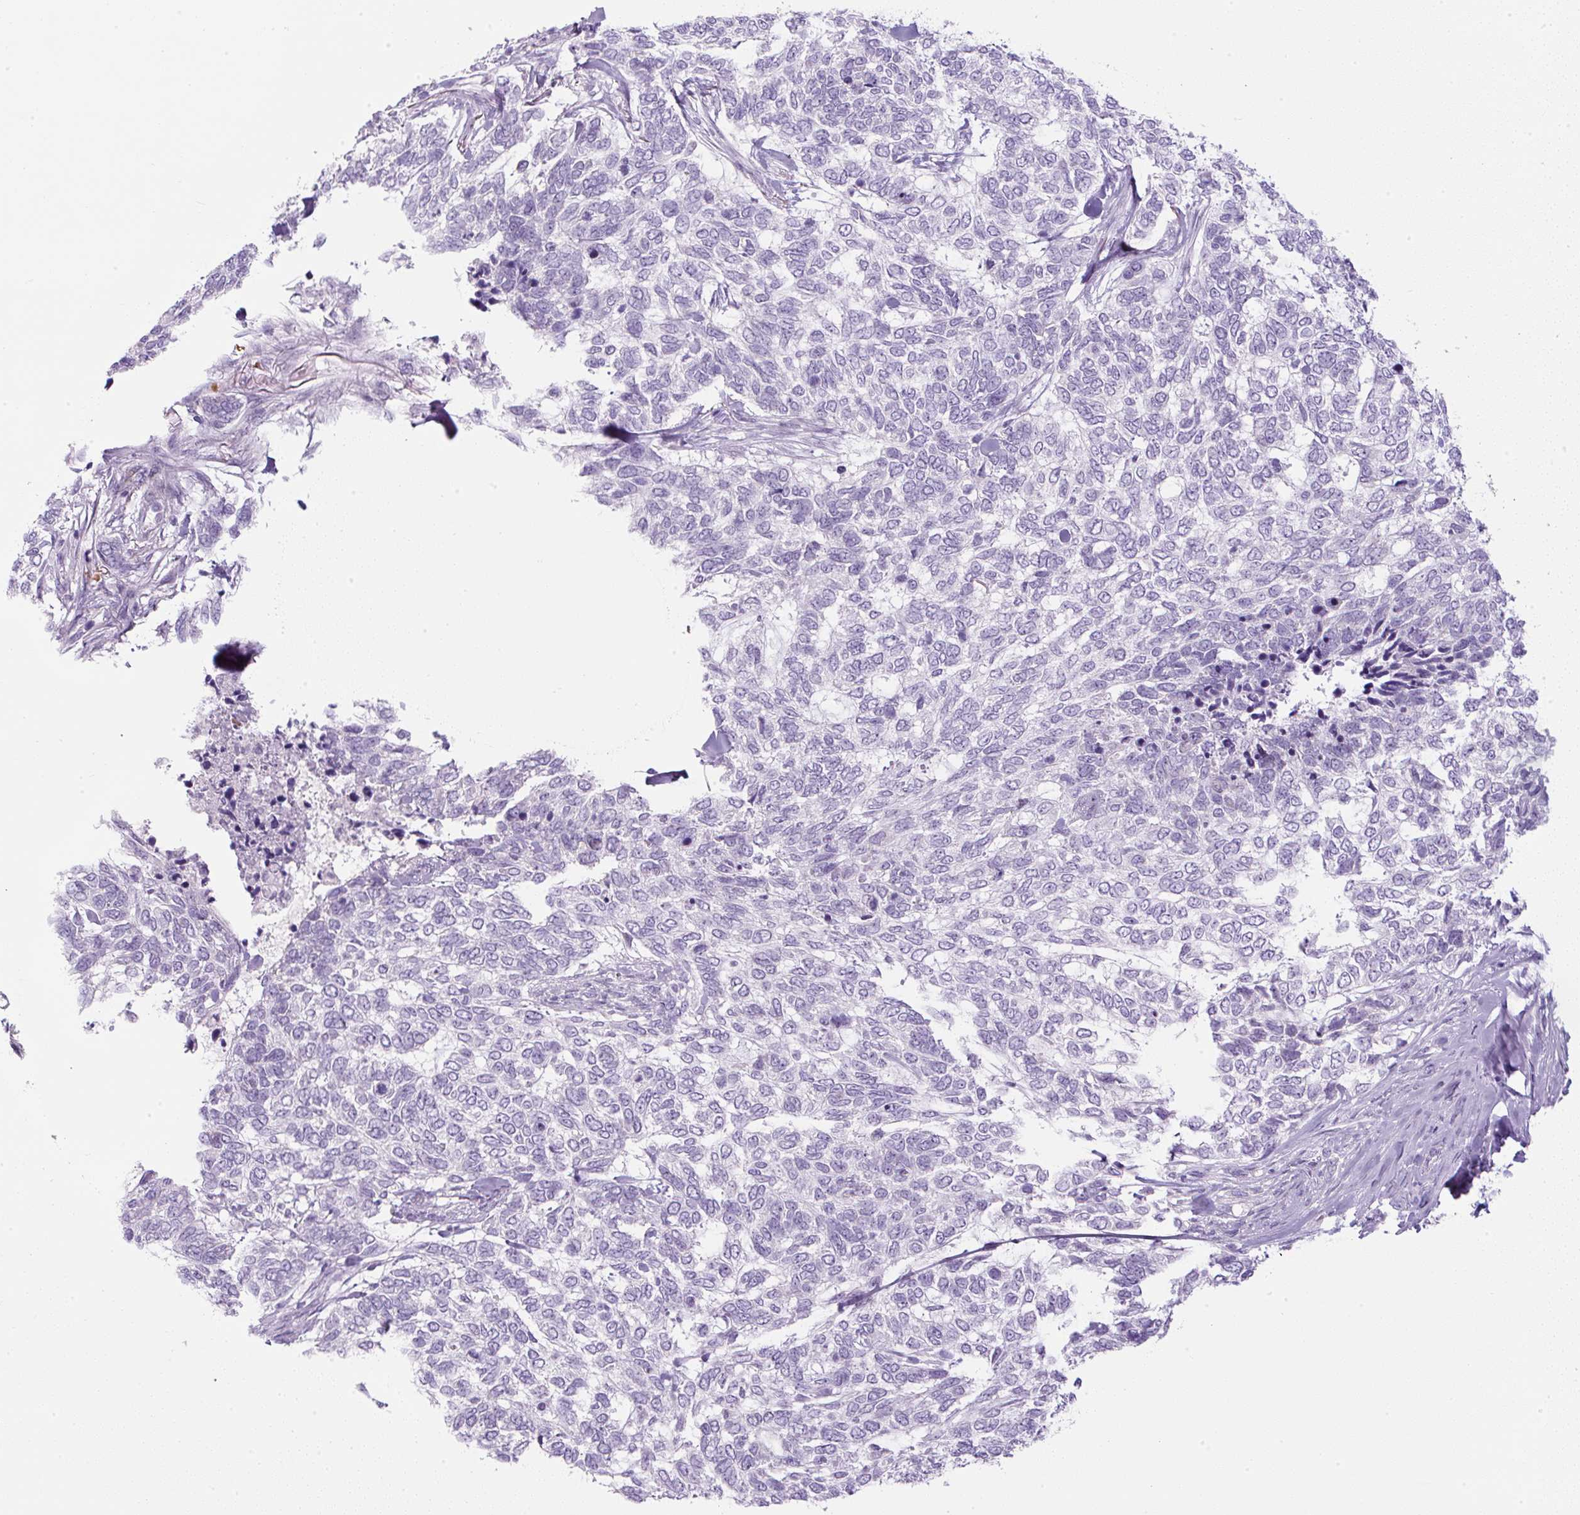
{"staining": {"intensity": "negative", "quantity": "none", "location": "none"}, "tissue": "skin cancer", "cell_type": "Tumor cells", "image_type": "cancer", "snomed": [{"axis": "morphology", "description": "Basal cell carcinoma"}, {"axis": "topography", "description": "Skin"}], "caption": "Protein analysis of skin cancer (basal cell carcinoma) displays no significant expression in tumor cells.", "gene": "FGFBP3", "patient": {"sex": "female", "age": 65}}